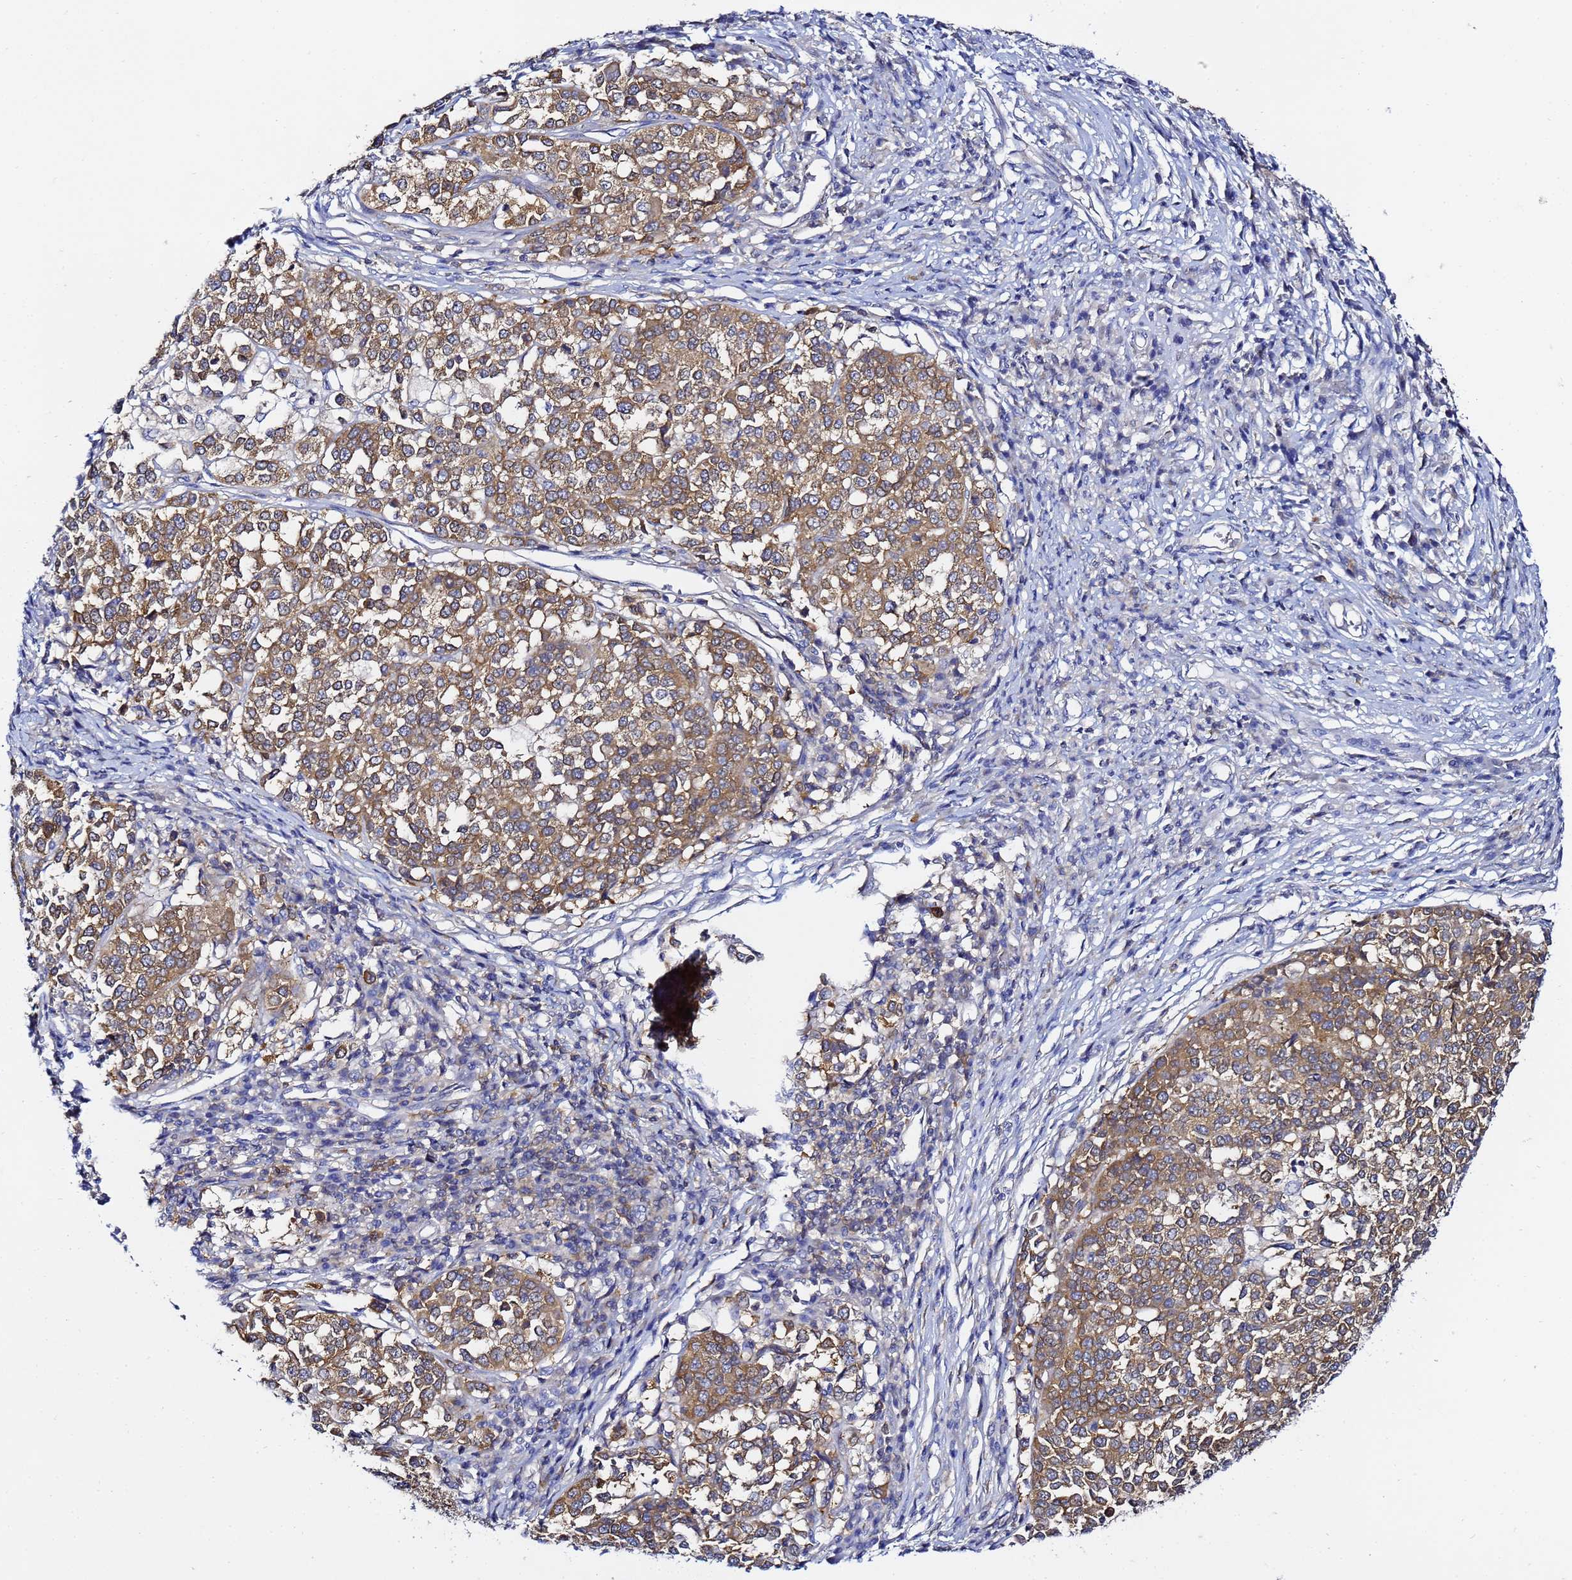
{"staining": {"intensity": "moderate", "quantity": ">75%", "location": "cytoplasmic/membranous"}, "tissue": "melanoma", "cell_type": "Tumor cells", "image_type": "cancer", "snomed": [{"axis": "morphology", "description": "Malignant melanoma, Metastatic site"}, {"axis": "topography", "description": "Lymph node"}], "caption": "Brown immunohistochemical staining in melanoma shows moderate cytoplasmic/membranous expression in about >75% of tumor cells.", "gene": "LENG1", "patient": {"sex": "male", "age": 44}}